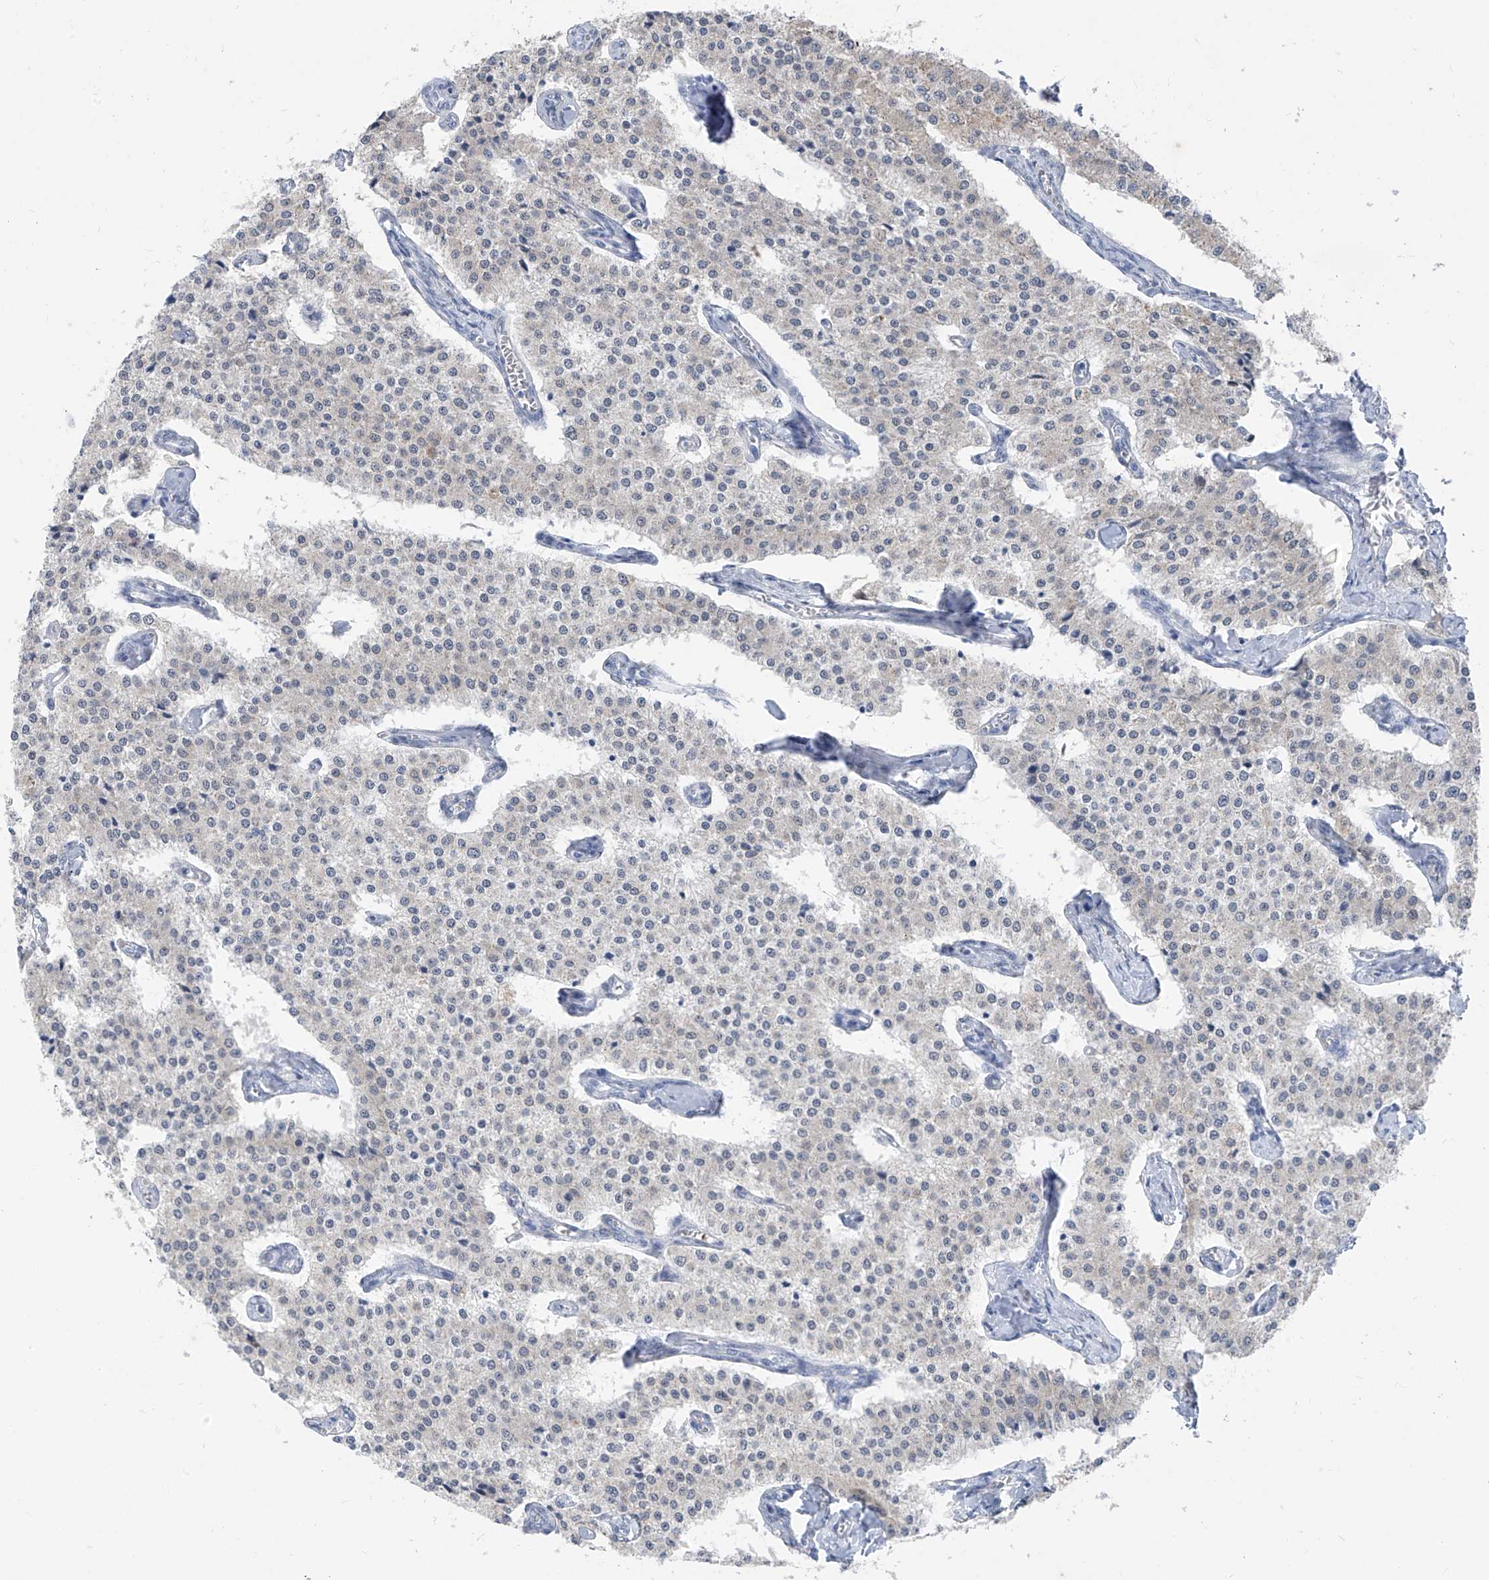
{"staining": {"intensity": "negative", "quantity": "none", "location": "none"}, "tissue": "carcinoid", "cell_type": "Tumor cells", "image_type": "cancer", "snomed": [{"axis": "morphology", "description": "Carcinoid, malignant, NOS"}, {"axis": "topography", "description": "Colon"}], "caption": "Micrograph shows no protein staining in tumor cells of carcinoid tissue.", "gene": "CYP4V2", "patient": {"sex": "female", "age": 52}}